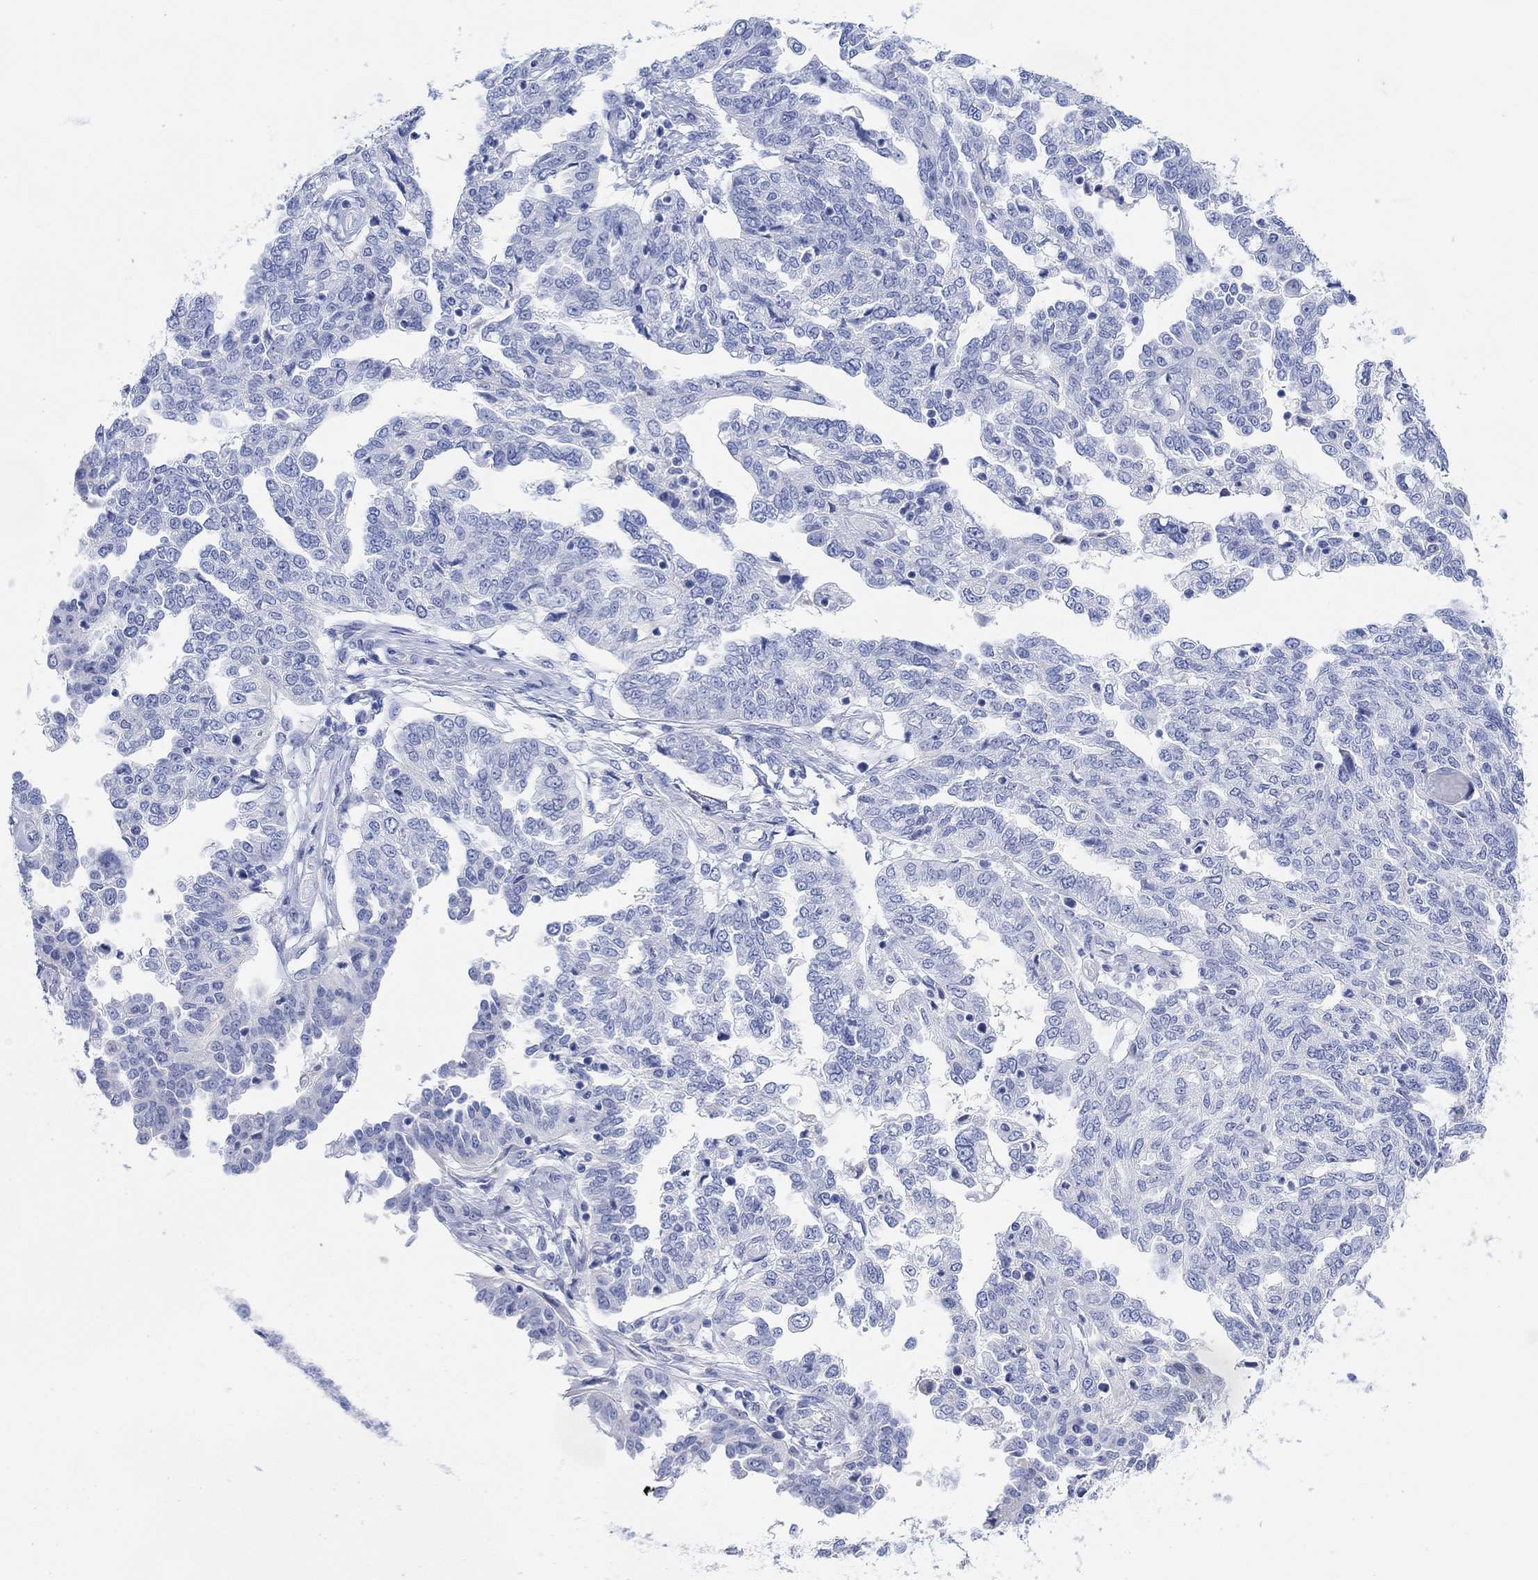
{"staining": {"intensity": "negative", "quantity": "none", "location": "none"}, "tissue": "ovarian cancer", "cell_type": "Tumor cells", "image_type": "cancer", "snomed": [{"axis": "morphology", "description": "Cystadenocarcinoma, serous, NOS"}, {"axis": "topography", "description": "Ovary"}], "caption": "Tumor cells show no significant staining in ovarian serous cystadenocarcinoma.", "gene": "ANKRD33", "patient": {"sex": "female", "age": 67}}